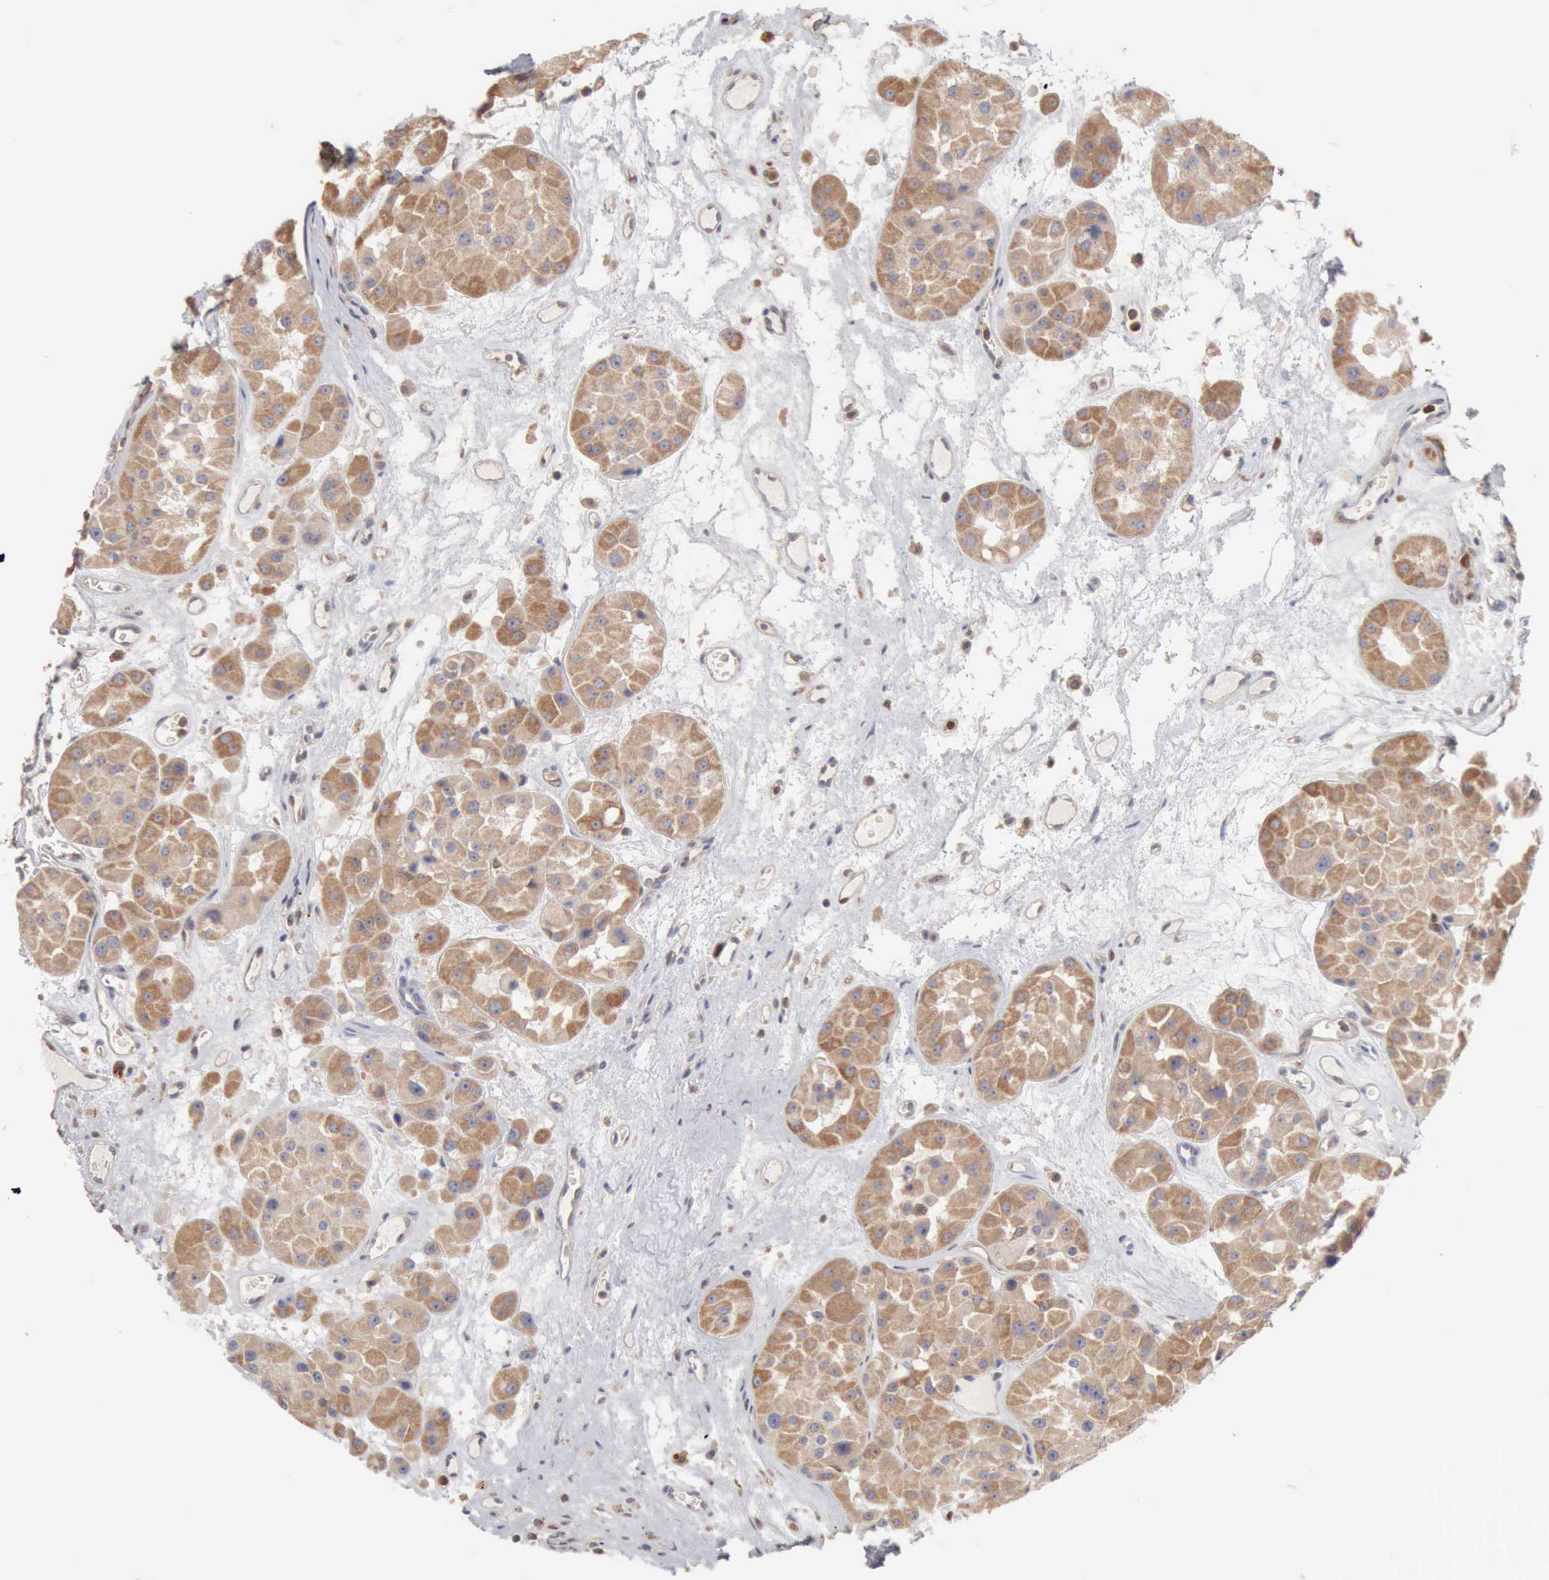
{"staining": {"intensity": "moderate", "quantity": ">75%", "location": "cytoplasmic/membranous"}, "tissue": "renal cancer", "cell_type": "Tumor cells", "image_type": "cancer", "snomed": [{"axis": "morphology", "description": "Adenocarcinoma, uncertain malignant potential"}, {"axis": "topography", "description": "Kidney"}], "caption": "Tumor cells display moderate cytoplasmic/membranous positivity in about >75% of cells in renal cancer.", "gene": "APOL2", "patient": {"sex": "male", "age": 63}}